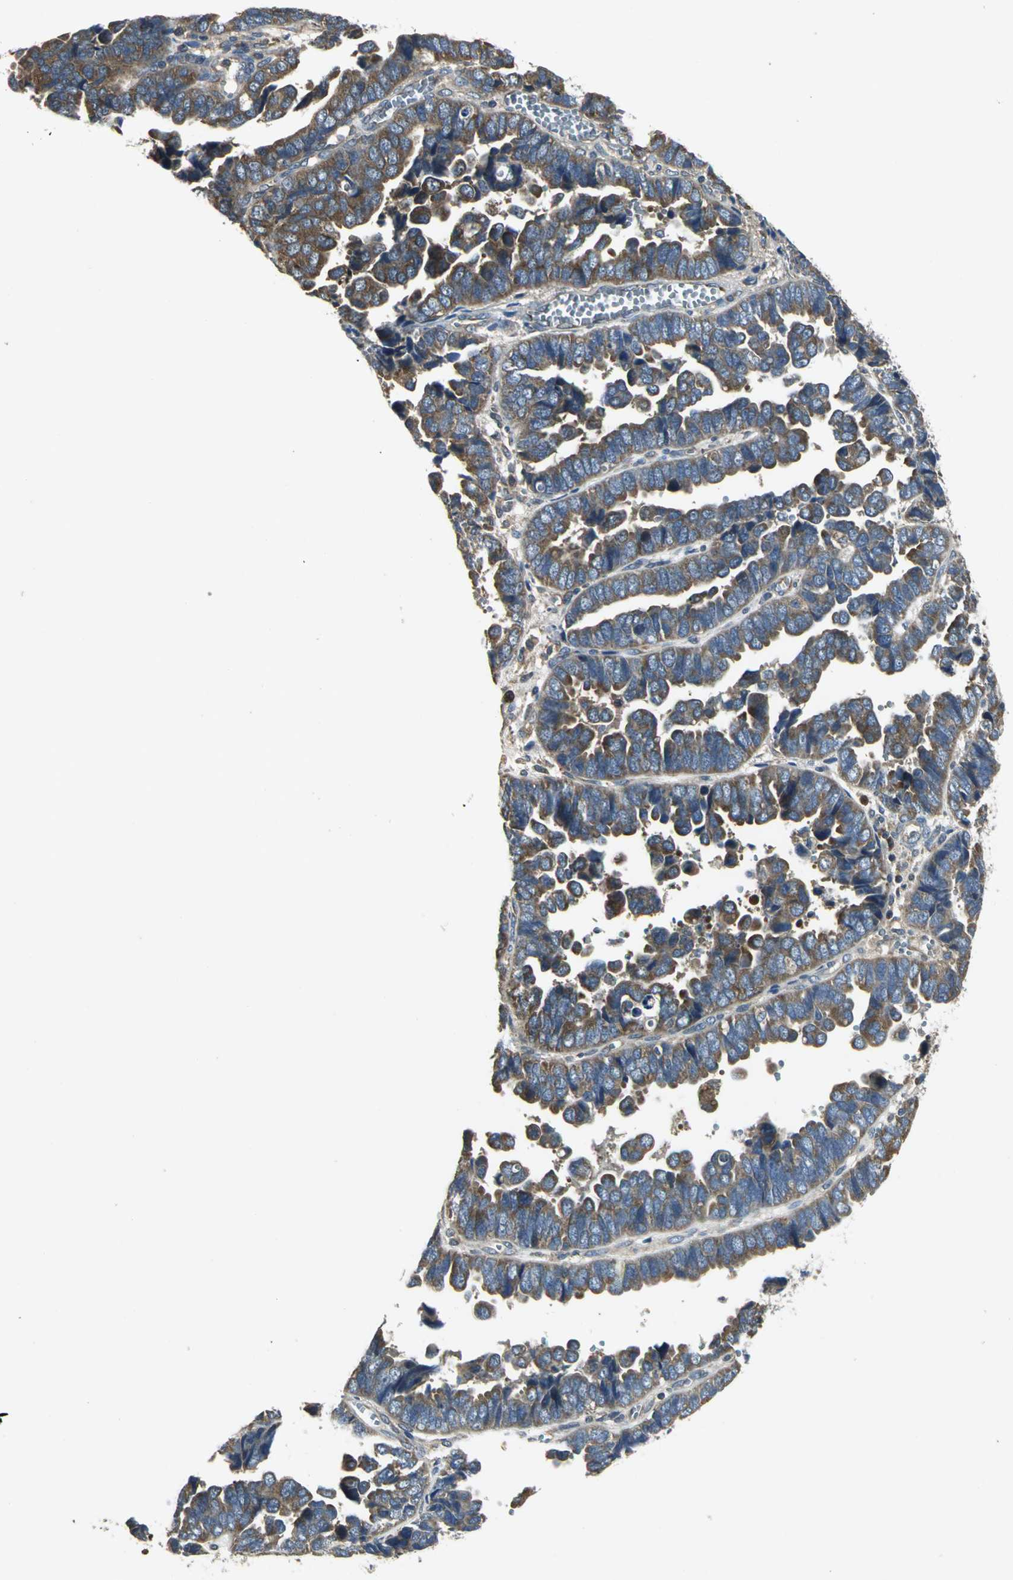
{"staining": {"intensity": "moderate", "quantity": ">75%", "location": "cytoplasmic/membranous"}, "tissue": "endometrial cancer", "cell_type": "Tumor cells", "image_type": "cancer", "snomed": [{"axis": "morphology", "description": "Adenocarcinoma, NOS"}, {"axis": "topography", "description": "Endometrium"}], "caption": "There is medium levels of moderate cytoplasmic/membranous expression in tumor cells of adenocarcinoma (endometrial), as demonstrated by immunohistochemical staining (brown color).", "gene": "IRF3", "patient": {"sex": "female", "age": 75}}